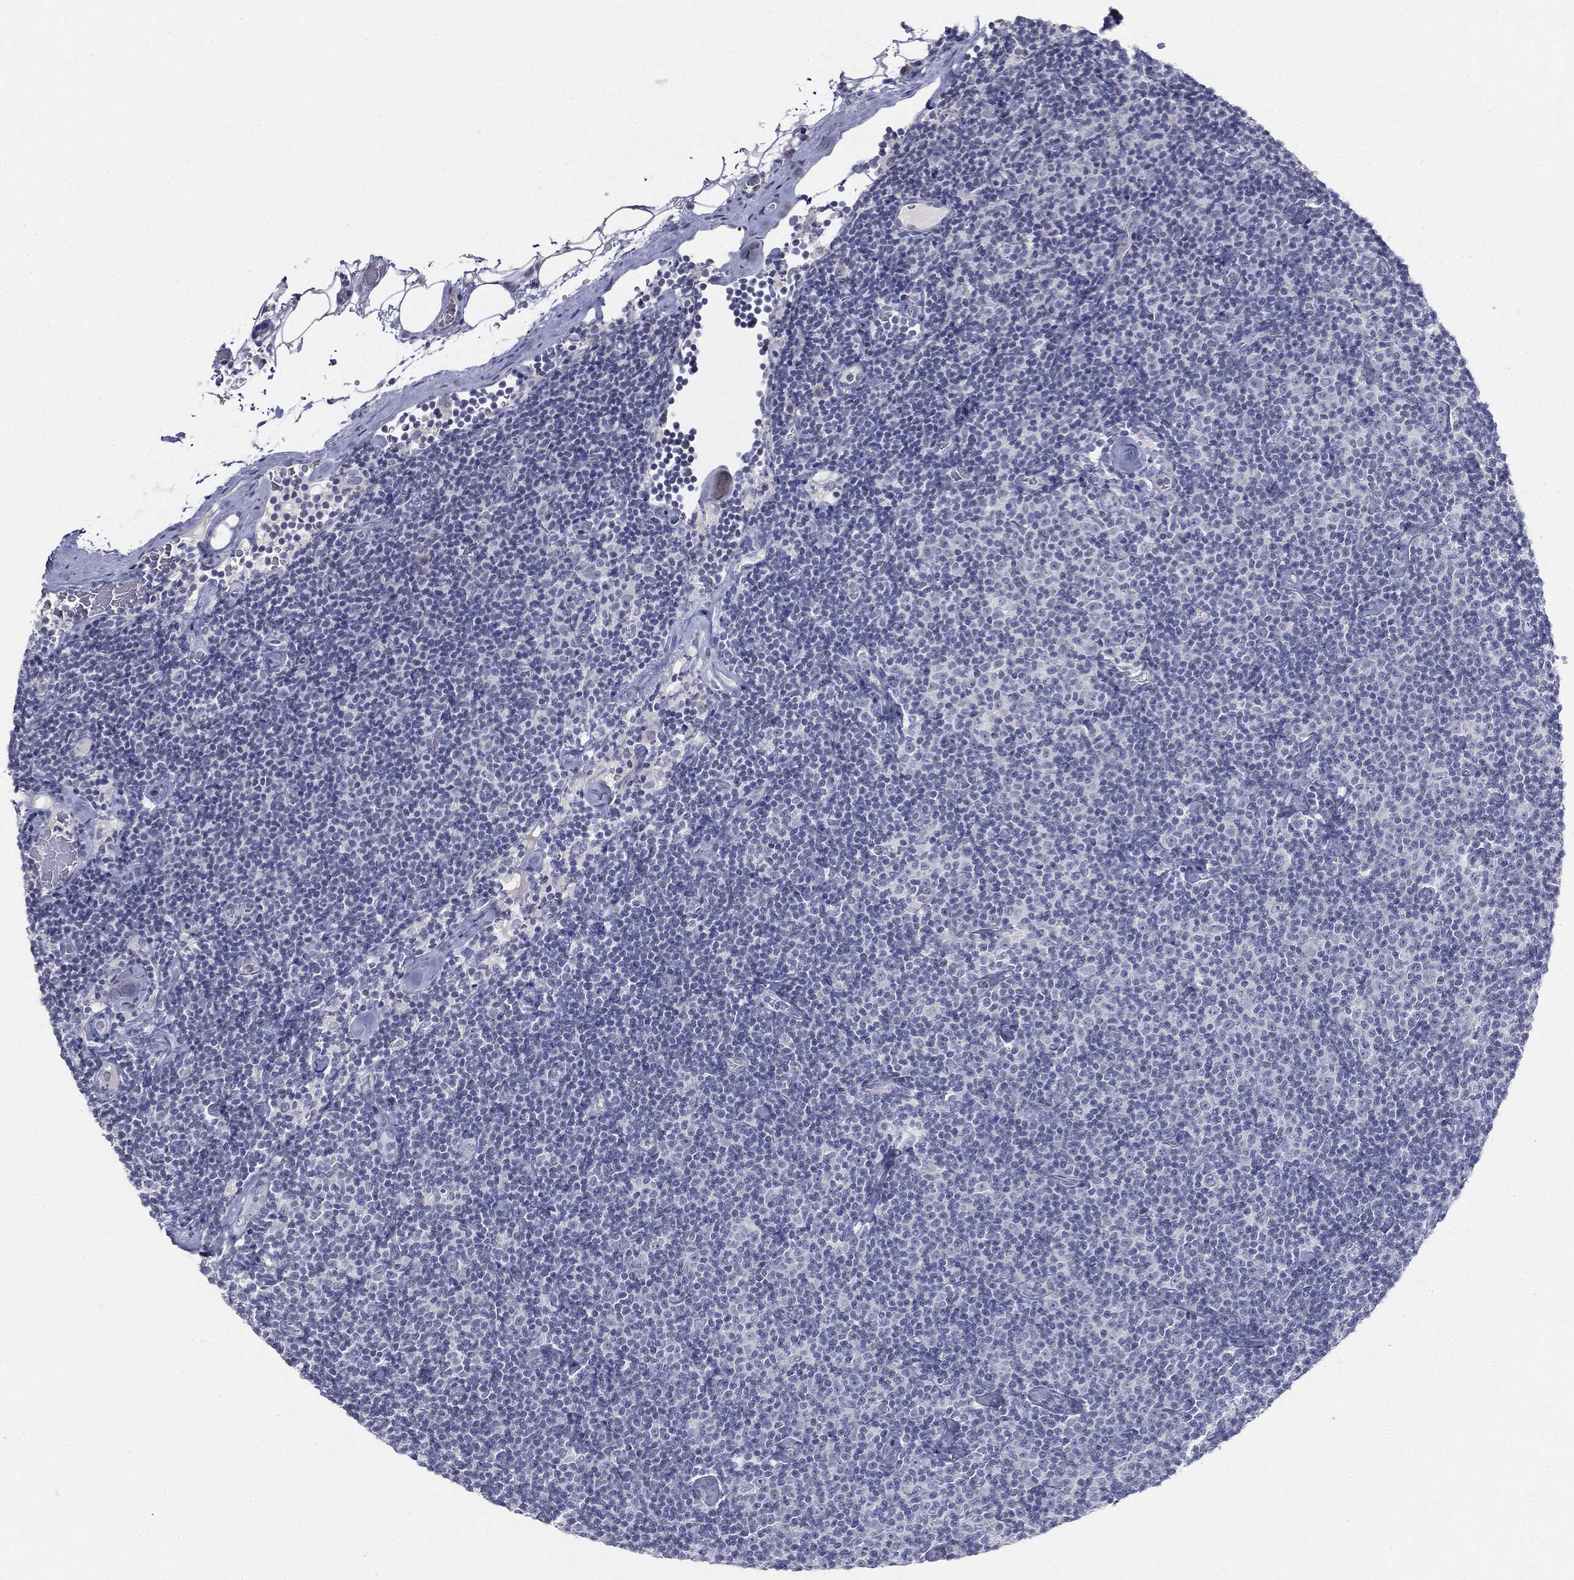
{"staining": {"intensity": "negative", "quantity": "none", "location": "none"}, "tissue": "lymphoma", "cell_type": "Tumor cells", "image_type": "cancer", "snomed": [{"axis": "morphology", "description": "Malignant lymphoma, non-Hodgkin's type, Low grade"}, {"axis": "topography", "description": "Lymph node"}], "caption": "There is no significant positivity in tumor cells of lymphoma.", "gene": "CGB1", "patient": {"sex": "male", "age": 81}}